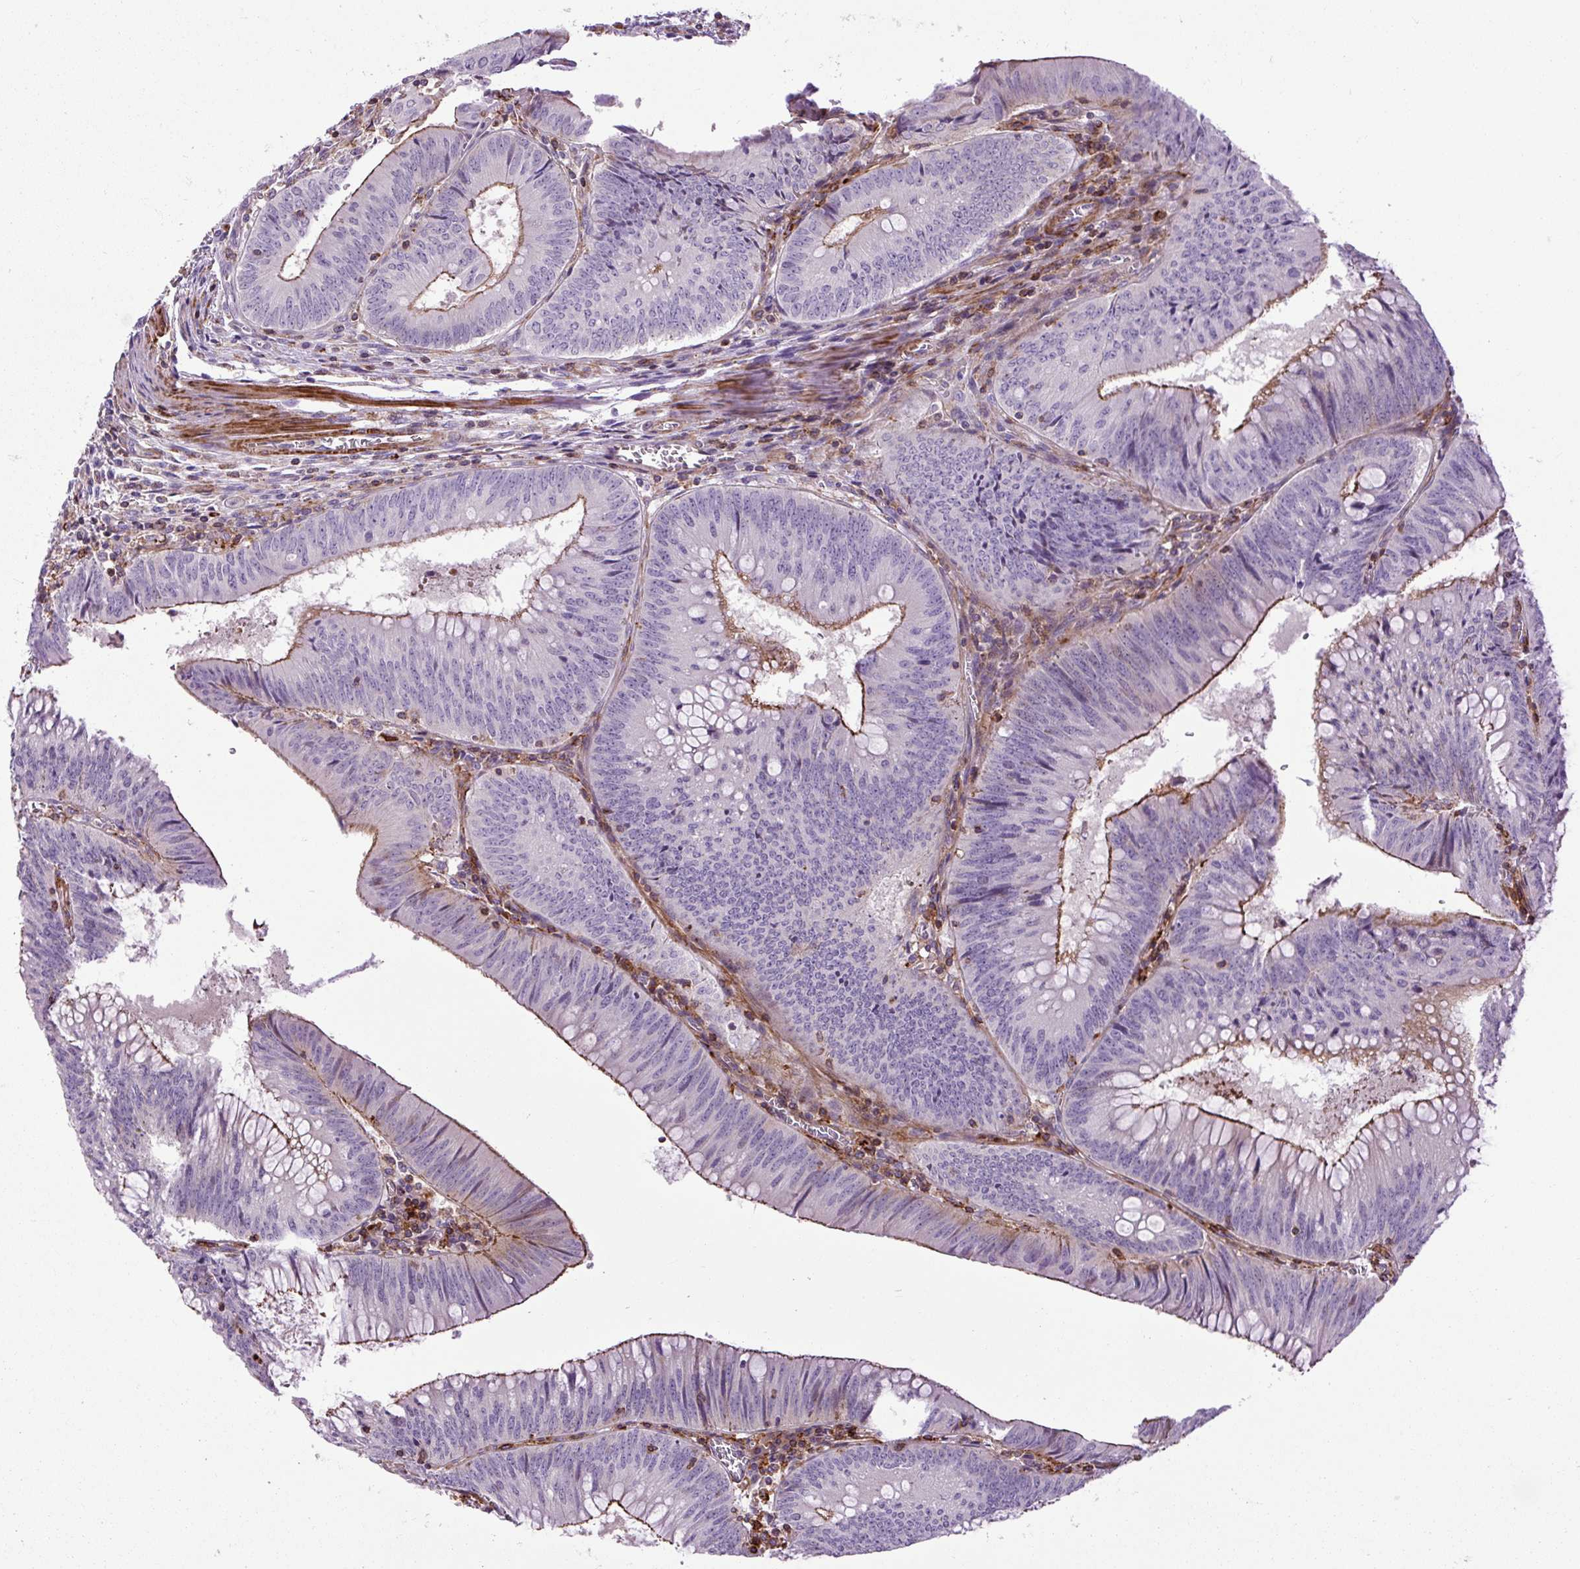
{"staining": {"intensity": "moderate", "quantity": "25%-75%", "location": "cytoplasmic/membranous"}, "tissue": "colorectal cancer", "cell_type": "Tumor cells", "image_type": "cancer", "snomed": [{"axis": "morphology", "description": "Adenocarcinoma, NOS"}, {"axis": "topography", "description": "Rectum"}], "caption": "Moderate cytoplasmic/membranous positivity for a protein is present in approximately 25%-75% of tumor cells of adenocarcinoma (colorectal) using IHC.", "gene": "ZNF197", "patient": {"sex": "female", "age": 72}}